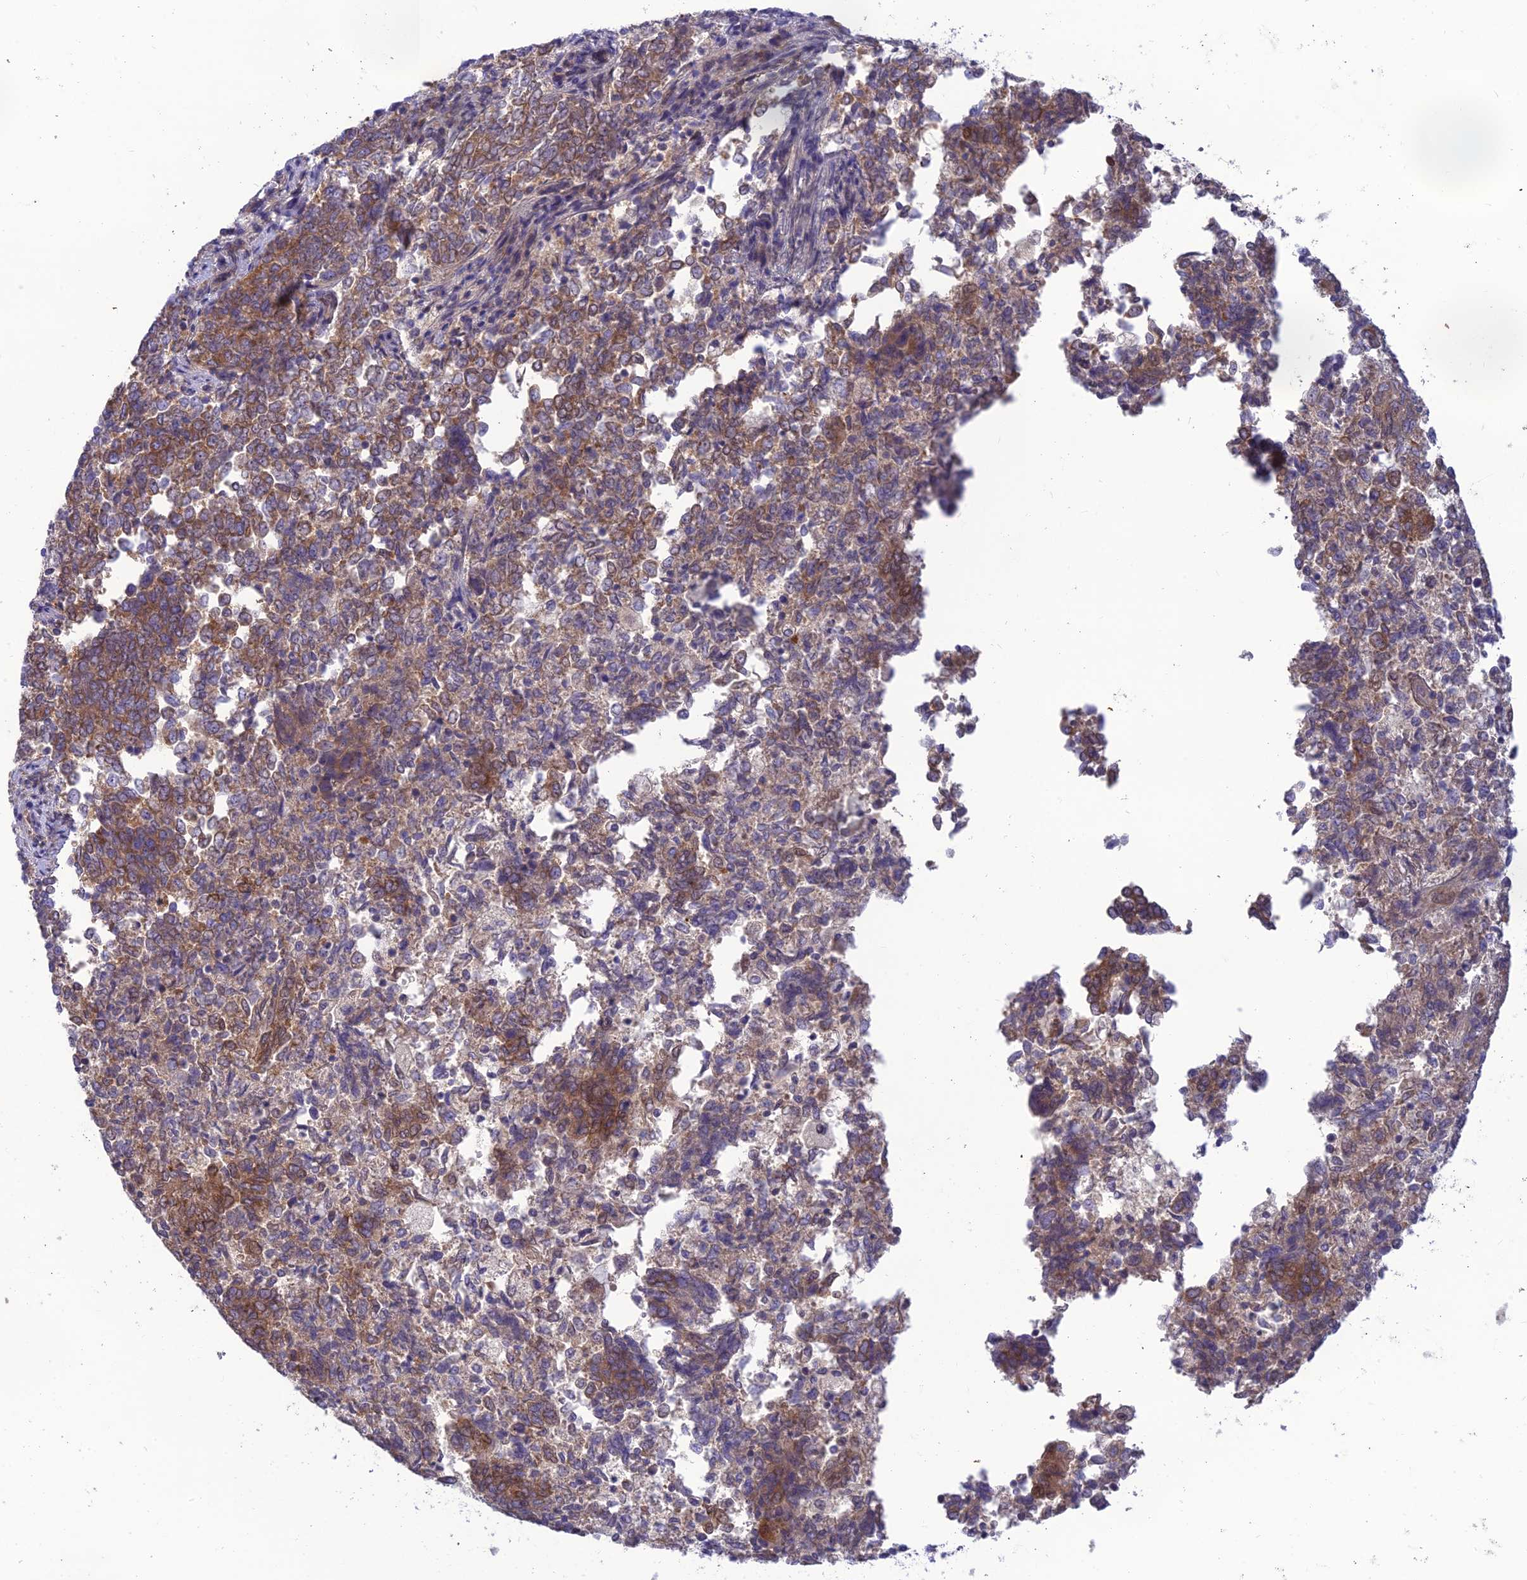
{"staining": {"intensity": "moderate", "quantity": ">75%", "location": "cytoplasmic/membranous"}, "tissue": "endometrial cancer", "cell_type": "Tumor cells", "image_type": "cancer", "snomed": [{"axis": "morphology", "description": "Adenocarcinoma, NOS"}, {"axis": "topography", "description": "Endometrium"}], "caption": "This image exhibits adenocarcinoma (endometrial) stained with immunohistochemistry to label a protein in brown. The cytoplasmic/membranous of tumor cells show moderate positivity for the protein. Nuclei are counter-stained blue.", "gene": "CLCN7", "patient": {"sex": "female", "age": 80}}